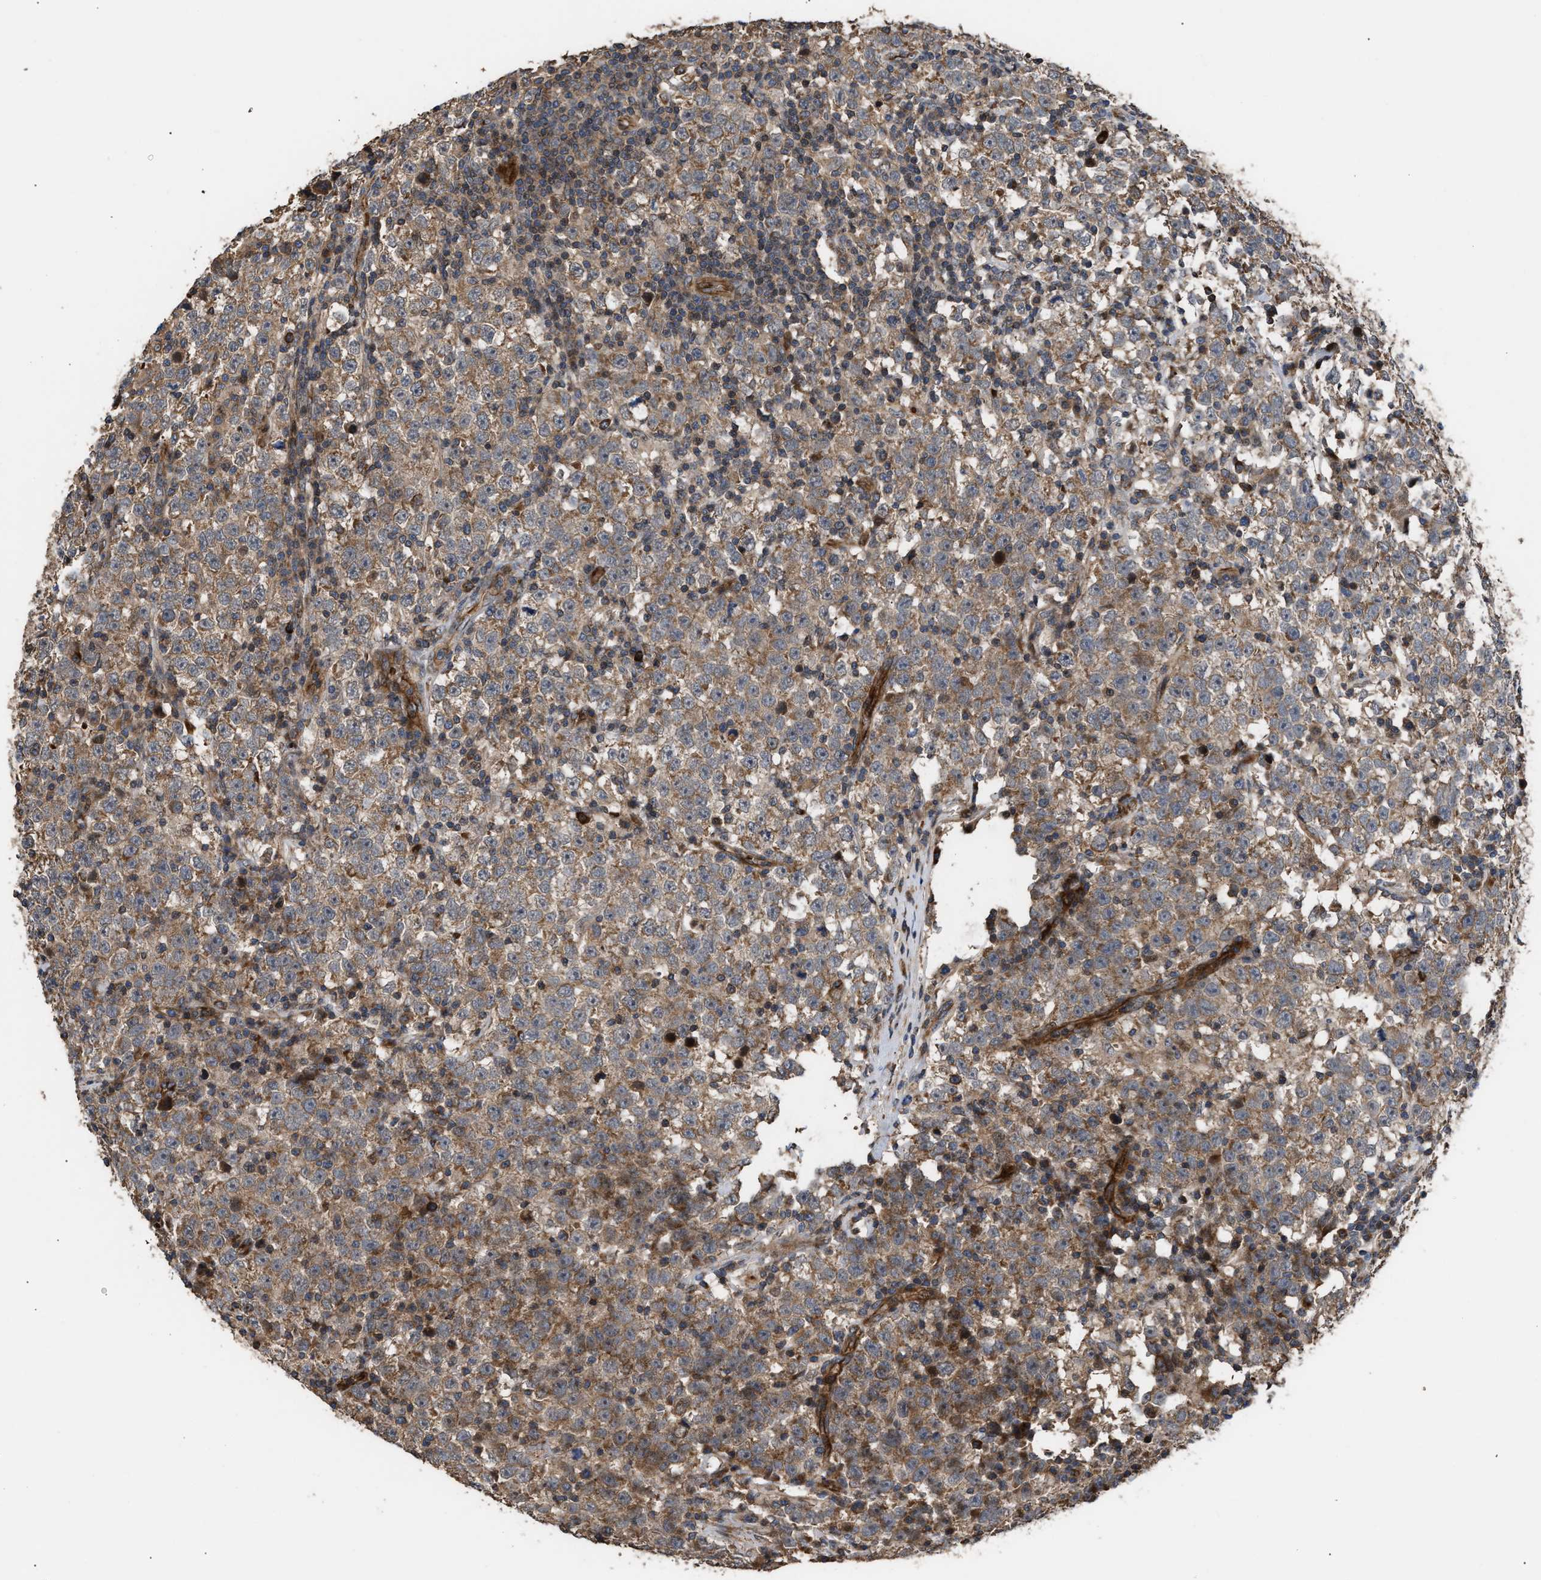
{"staining": {"intensity": "weak", "quantity": ">75%", "location": "cytoplasmic/membranous"}, "tissue": "testis cancer", "cell_type": "Tumor cells", "image_type": "cancer", "snomed": [{"axis": "morphology", "description": "Seminoma, NOS"}, {"axis": "topography", "description": "Testis"}], "caption": "Immunohistochemical staining of testis seminoma reveals low levels of weak cytoplasmic/membranous protein staining in approximately >75% of tumor cells.", "gene": "STAU1", "patient": {"sex": "male", "age": 43}}